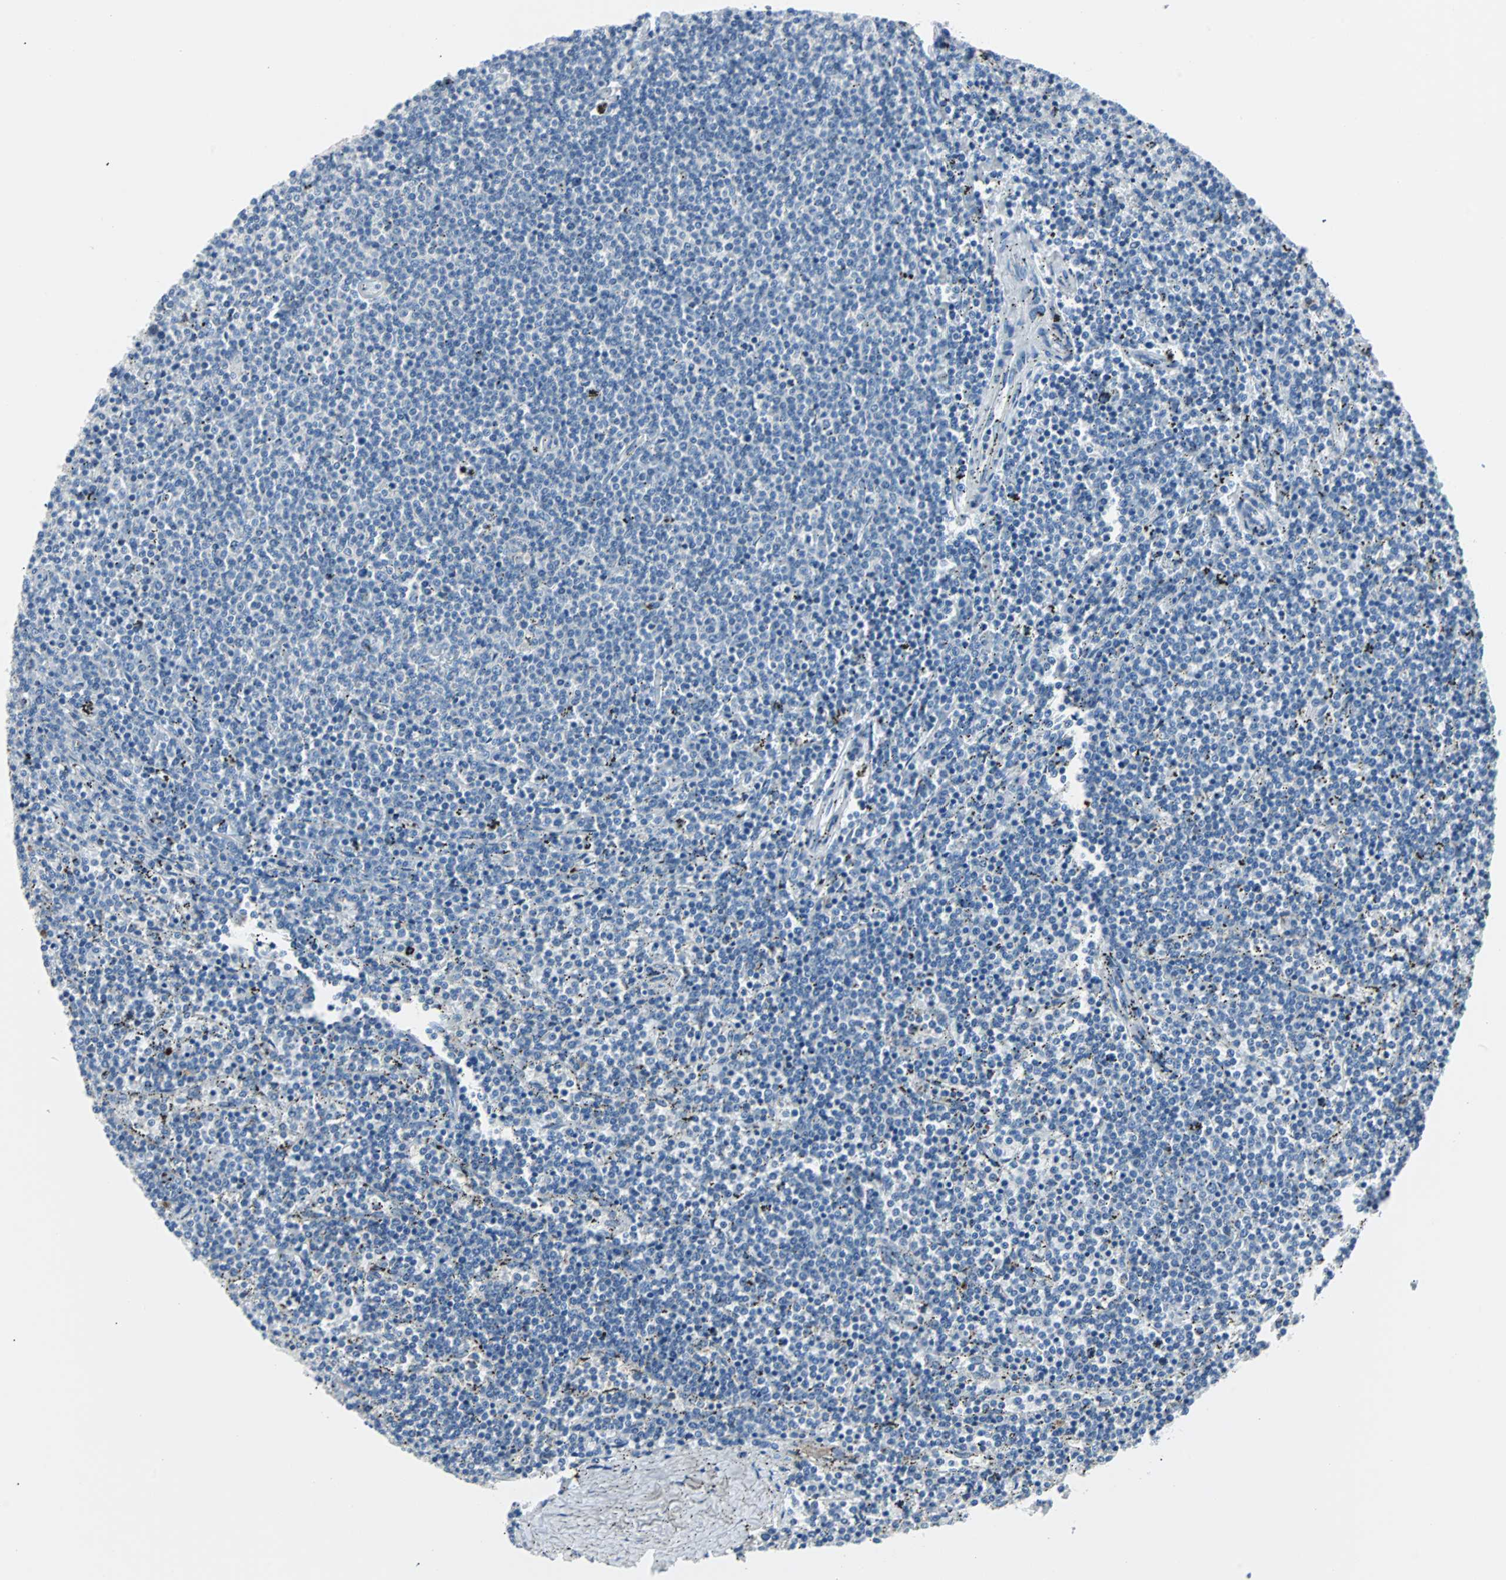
{"staining": {"intensity": "negative", "quantity": "none", "location": "none"}, "tissue": "lymphoma", "cell_type": "Tumor cells", "image_type": "cancer", "snomed": [{"axis": "morphology", "description": "Malignant lymphoma, non-Hodgkin's type, Low grade"}, {"axis": "topography", "description": "Spleen"}], "caption": "Lymphoma was stained to show a protein in brown. There is no significant expression in tumor cells.", "gene": "RASA1", "patient": {"sex": "female", "age": 50}}